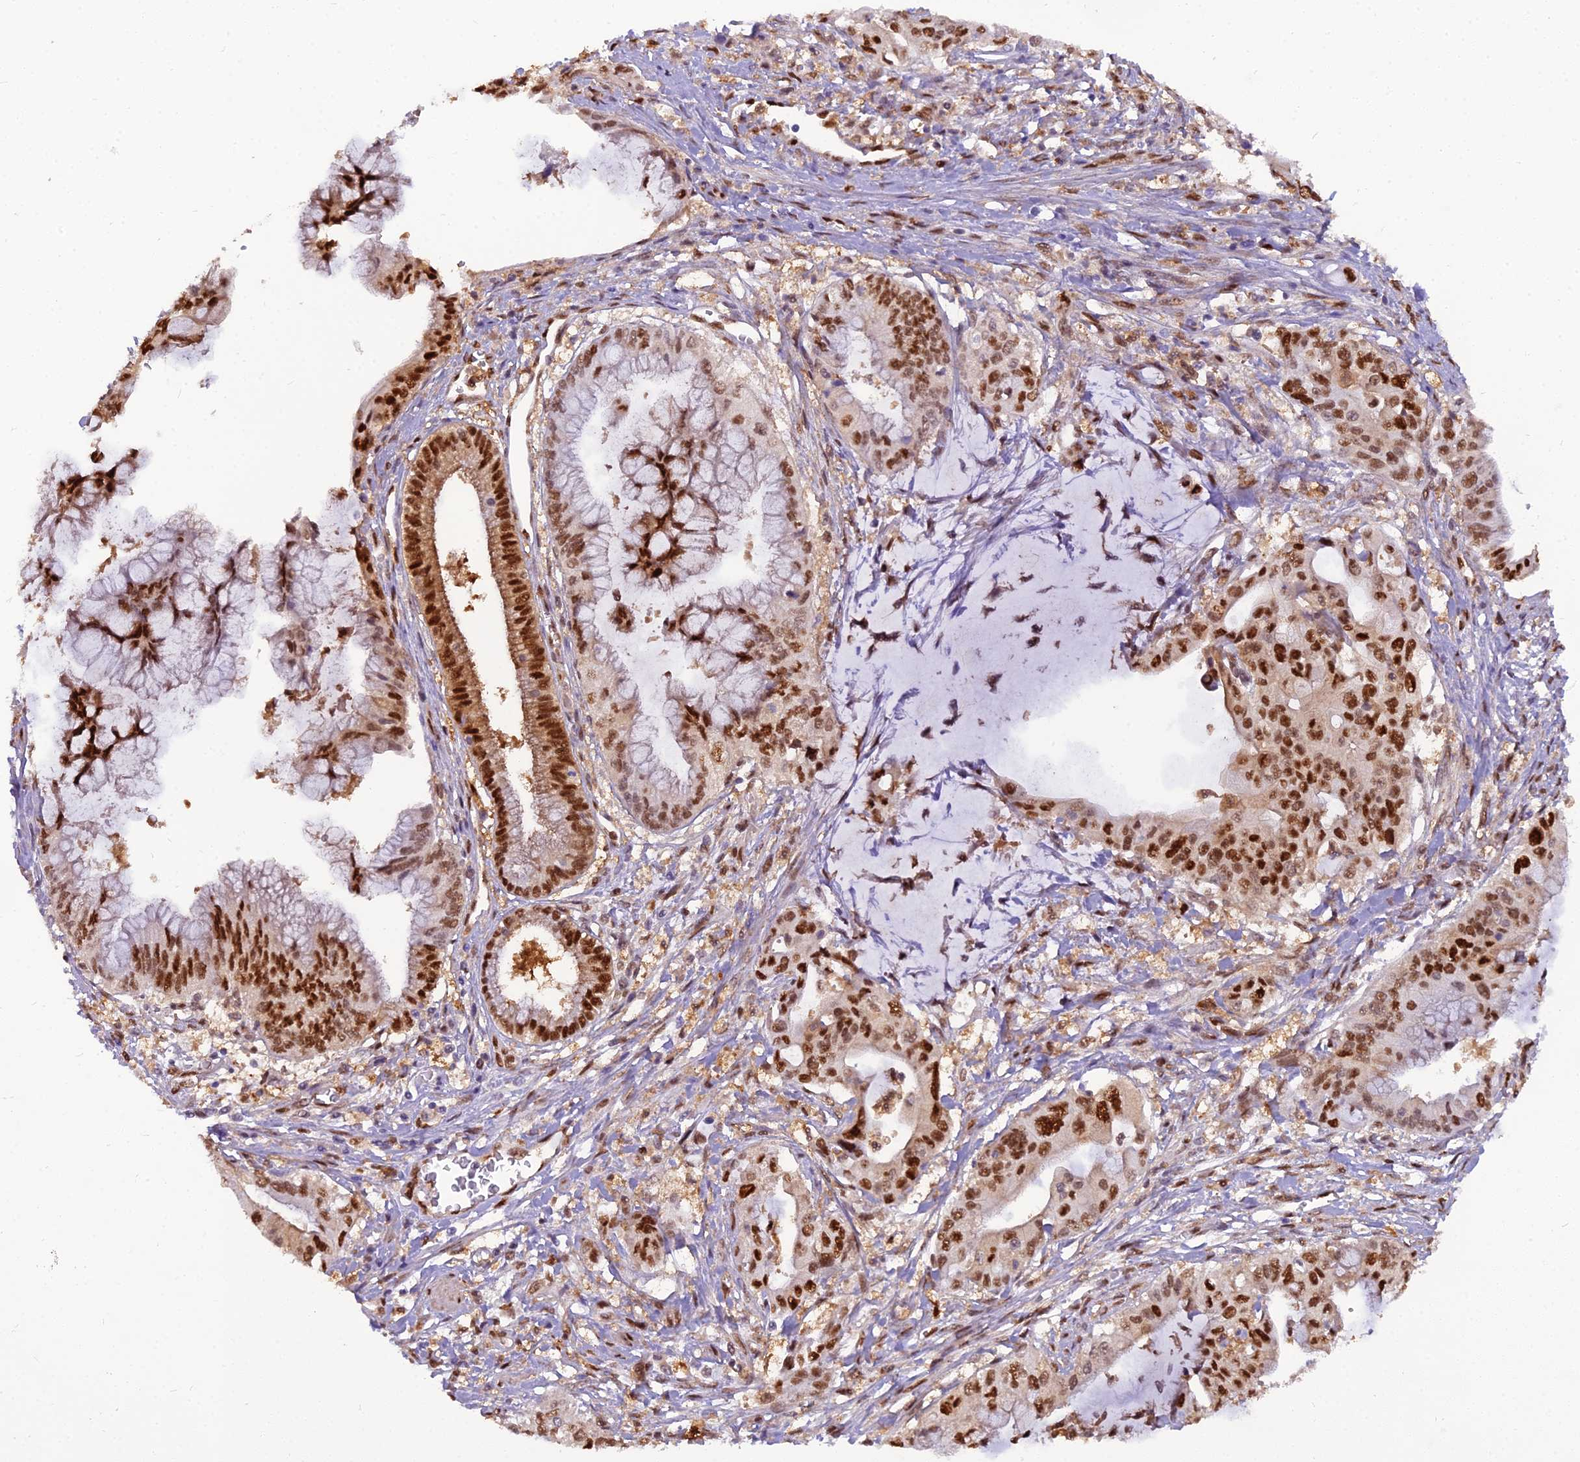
{"staining": {"intensity": "strong", "quantity": ">75%", "location": "nuclear"}, "tissue": "pancreatic cancer", "cell_type": "Tumor cells", "image_type": "cancer", "snomed": [{"axis": "morphology", "description": "Adenocarcinoma, NOS"}, {"axis": "topography", "description": "Pancreas"}], "caption": "Tumor cells reveal strong nuclear staining in approximately >75% of cells in pancreatic cancer. The protein of interest is shown in brown color, while the nuclei are stained blue.", "gene": "NPEPL1", "patient": {"sex": "male", "age": 46}}